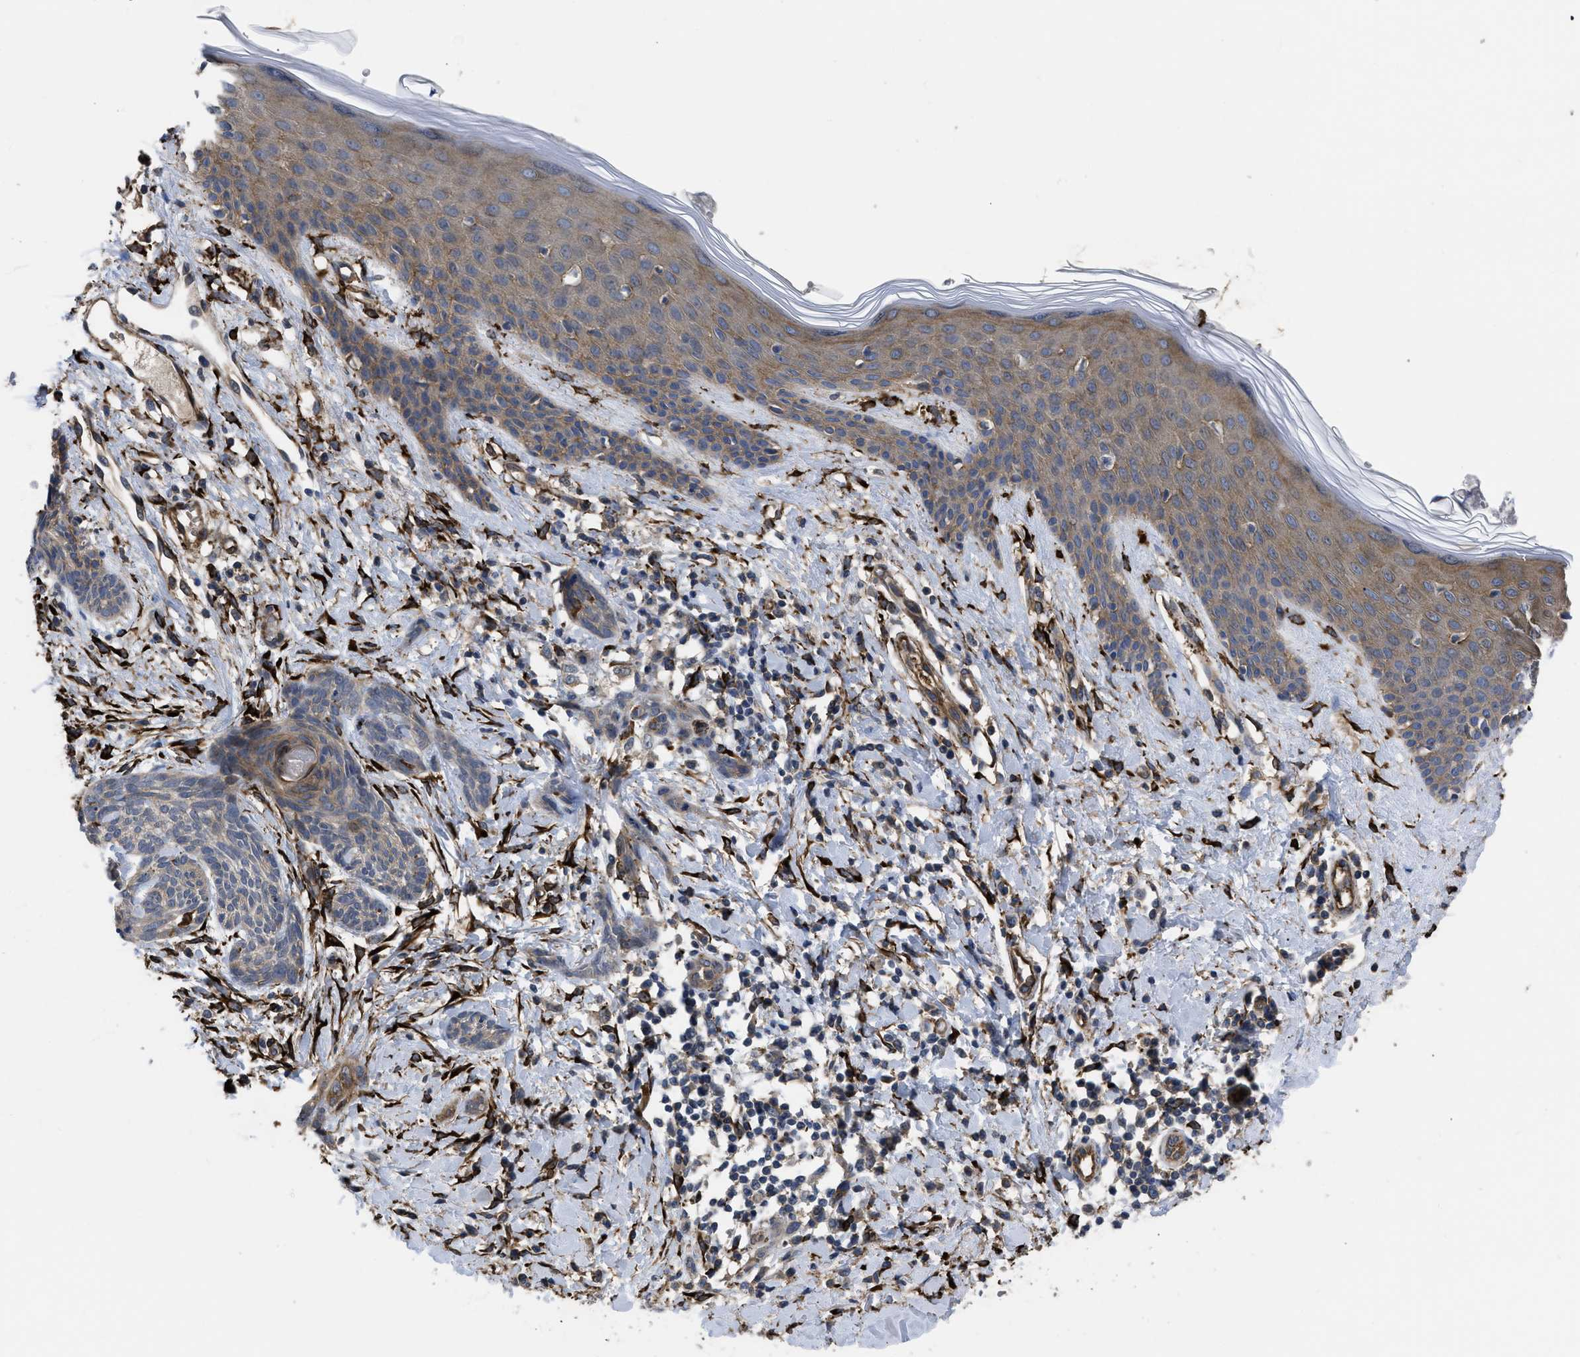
{"staining": {"intensity": "weak", "quantity": "<25%", "location": "cytoplasmic/membranous"}, "tissue": "skin cancer", "cell_type": "Tumor cells", "image_type": "cancer", "snomed": [{"axis": "morphology", "description": "Basal cell carcinoma"}, {"axis": "topography", "description": "Skin"}], "caption": "This is an immunohistochemistry photomicrograph of basal cell carcinoma (skin). There is no expression in tumor cells.", "gene": "SQLE", "patient": {"sex": "female", "age": 59}}